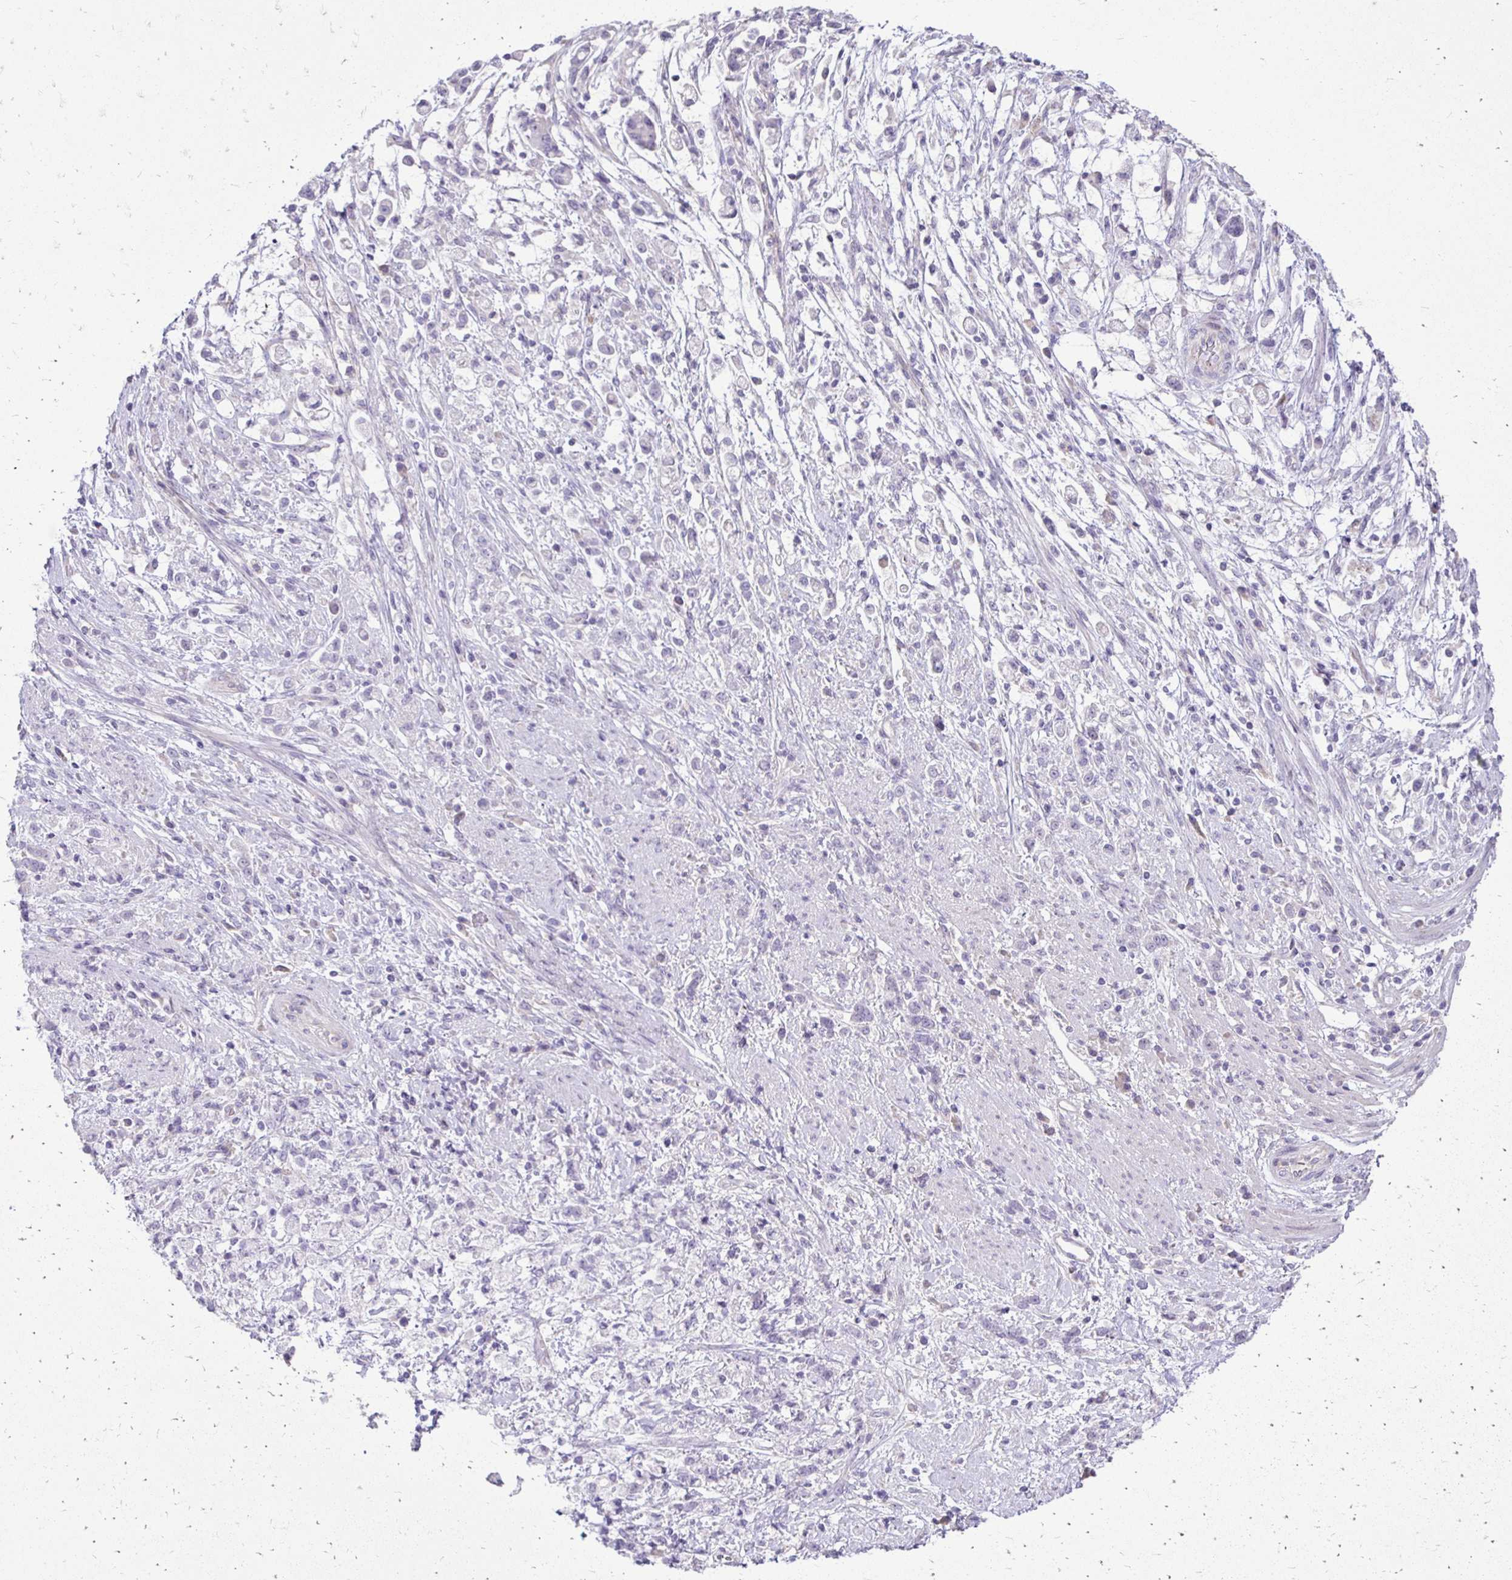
{"staining": {"intensity": "negative", "quantity": "none", "location": "none"}, "tissue": "stomach cancer", "cell_type": "Tumor cells", "image_type": "cancer", "snomed": [{"axis": "morphology", "description": "Adenocarcinoma, NOS"}, {"axis": "topography", "description": "Stomach"}], "caption": "A high-resolution image shows immunohistochemistry (IHC) staining of stomach adenocarcinoma, which reveals no significant positivity in tumor cells.", "gene": "GAS2", "patient": {"sex": "female", "age": 60}}